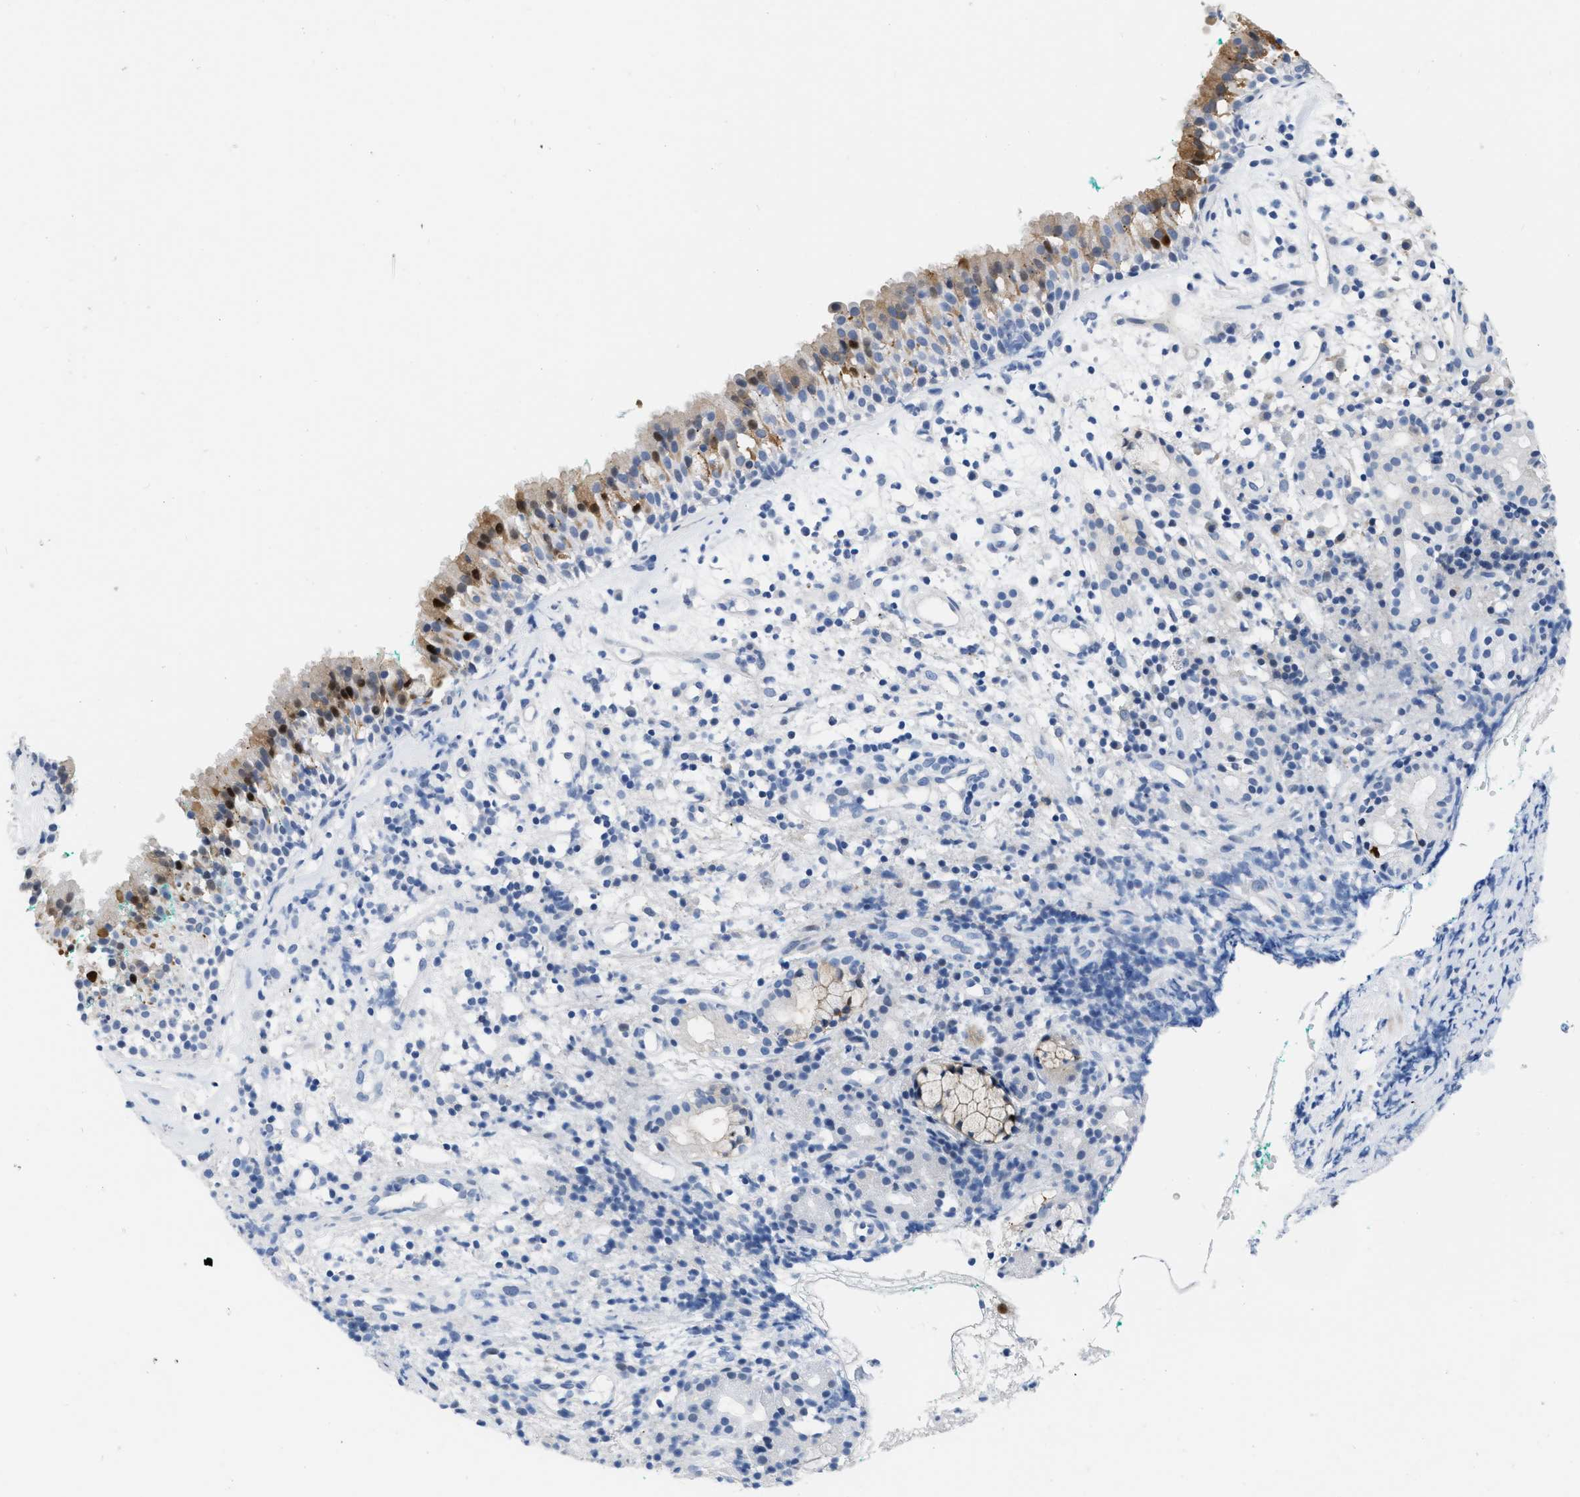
{"staining": {"intensity": "moderate", "quantity": "25%-75%", "location": "cytoplasmic/membranous"}, "tissue": "nasopharynx", "cell_type": "Respiratory epithelial cells", "image_type": "normal", "snomed": [{"axis": "morphology", "description": "Normal tissue, NOS"}, {"axis": "morphology", "description": "Basal cell carcinoma"}, {"axis": "topography", "description": "Cartilage tissue"}, {"axis": "topography", "description": "Nasopharynx"}, {"axis": "topography", "description": "Oral tissue"}], "caption": "Protein staining of benign nasopharynx reveals moderate cytoplasmic/membranous expression in about 25%-75% of respiratory epithelial cells. (DAB (3,3'-diaminobenzidine) IHC with brightfield microscopy, high magnification).", "gene": "CRYM", "patient": {"sex": "female", "age": 77}}